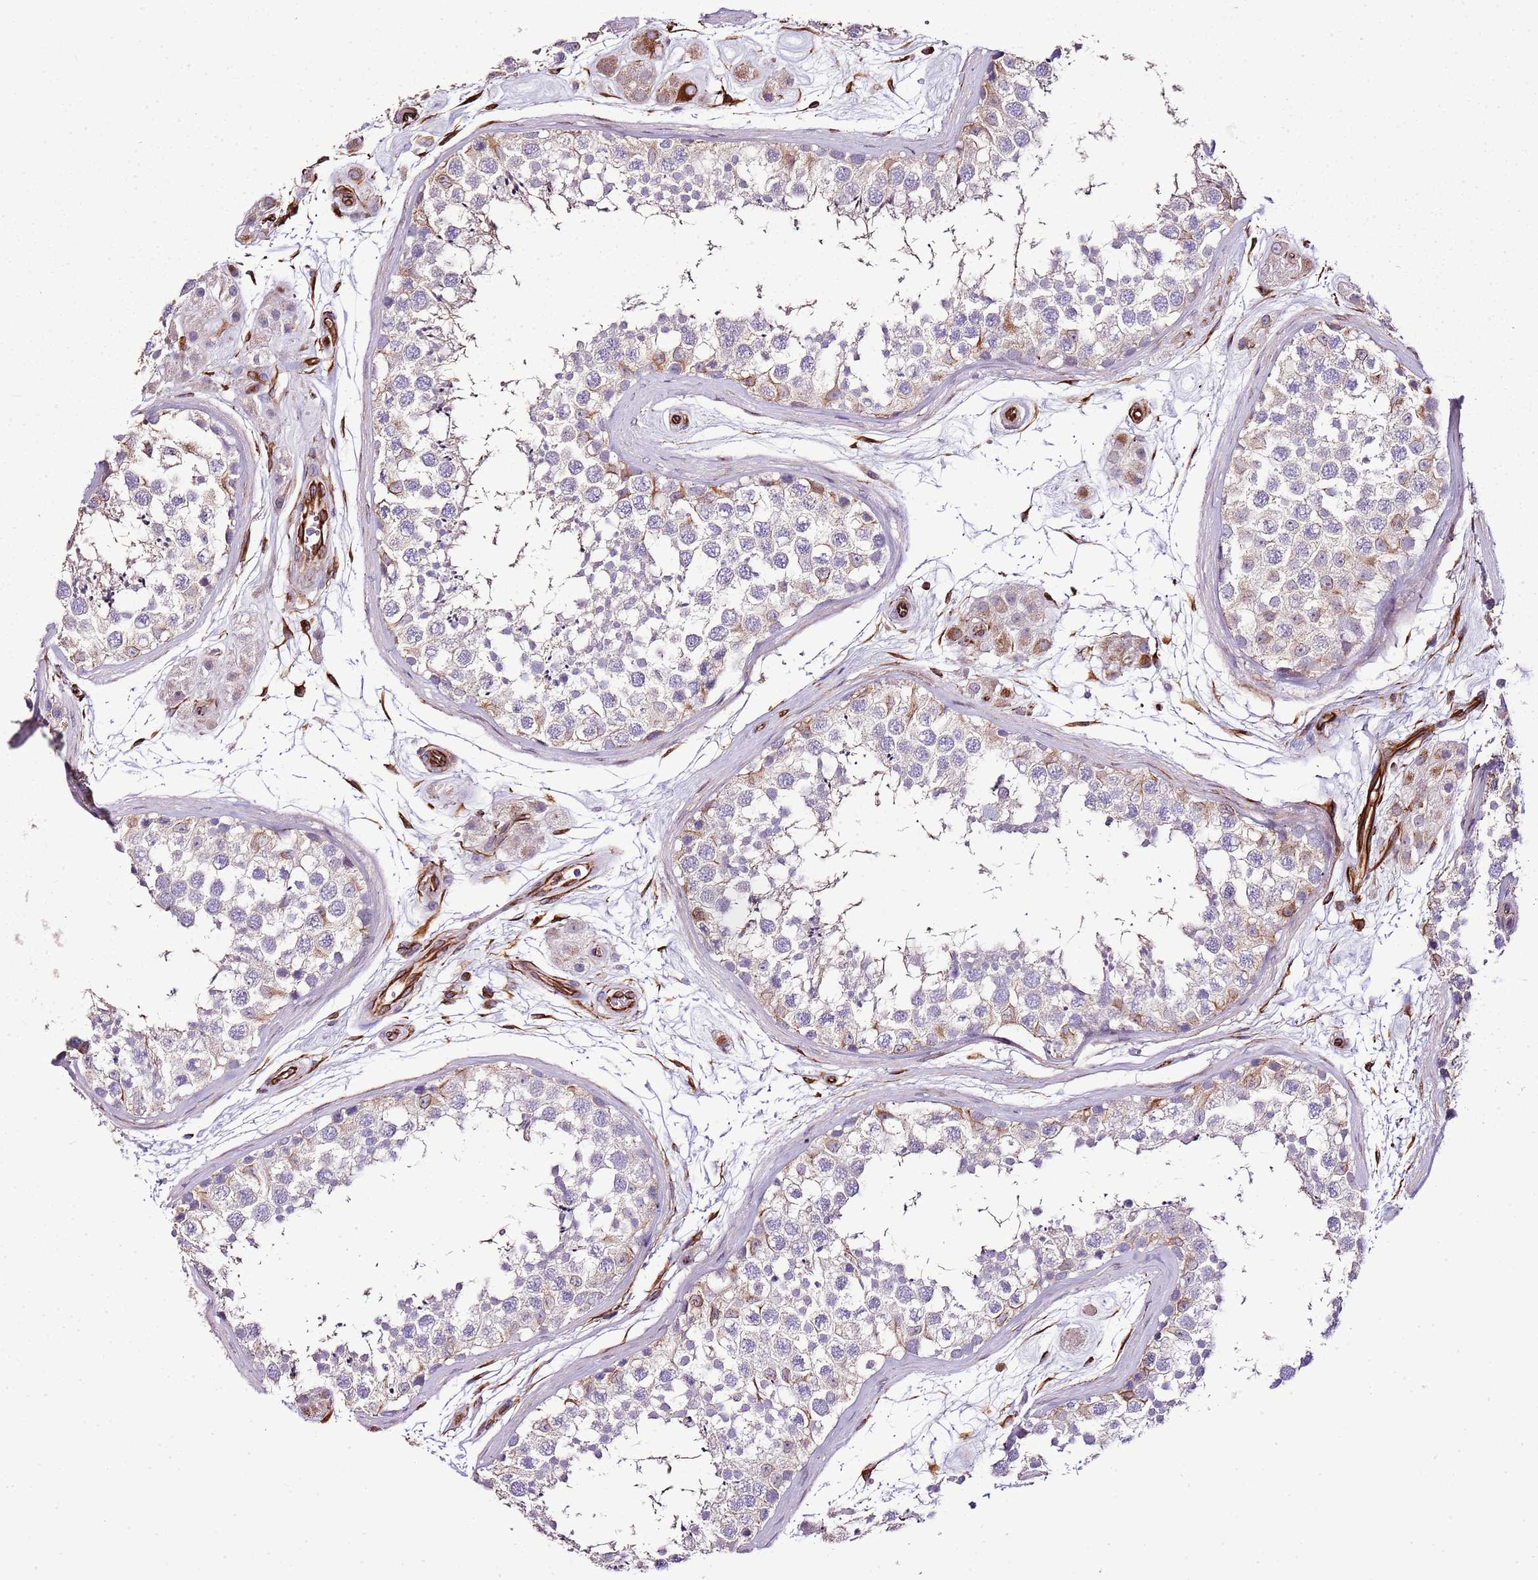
{"staining": {"intensity": "moderate", "quantity": "<25%", "location": "cytoplasmic/membranous"}, "tissue": "testis", "cell_type": "Cells in seminiferous ducts", "image_type": "normal", "snomed": [{"axis": "morphology", "description": "Normal tissue, NOS"}, {"axis": "topography", "description": "Testis"}], "caption": "High-magnification brightfield microscopy of normal testis stained with DAB (brown) and counterstained with hematoxylin (blue). cells in seminiferous ducts exhibit moderate cytoplasmic/membranous positivity is present in about<25% of cells.", "gene": "ZNF786", "patient": {"sex": "male", "age": 56}}